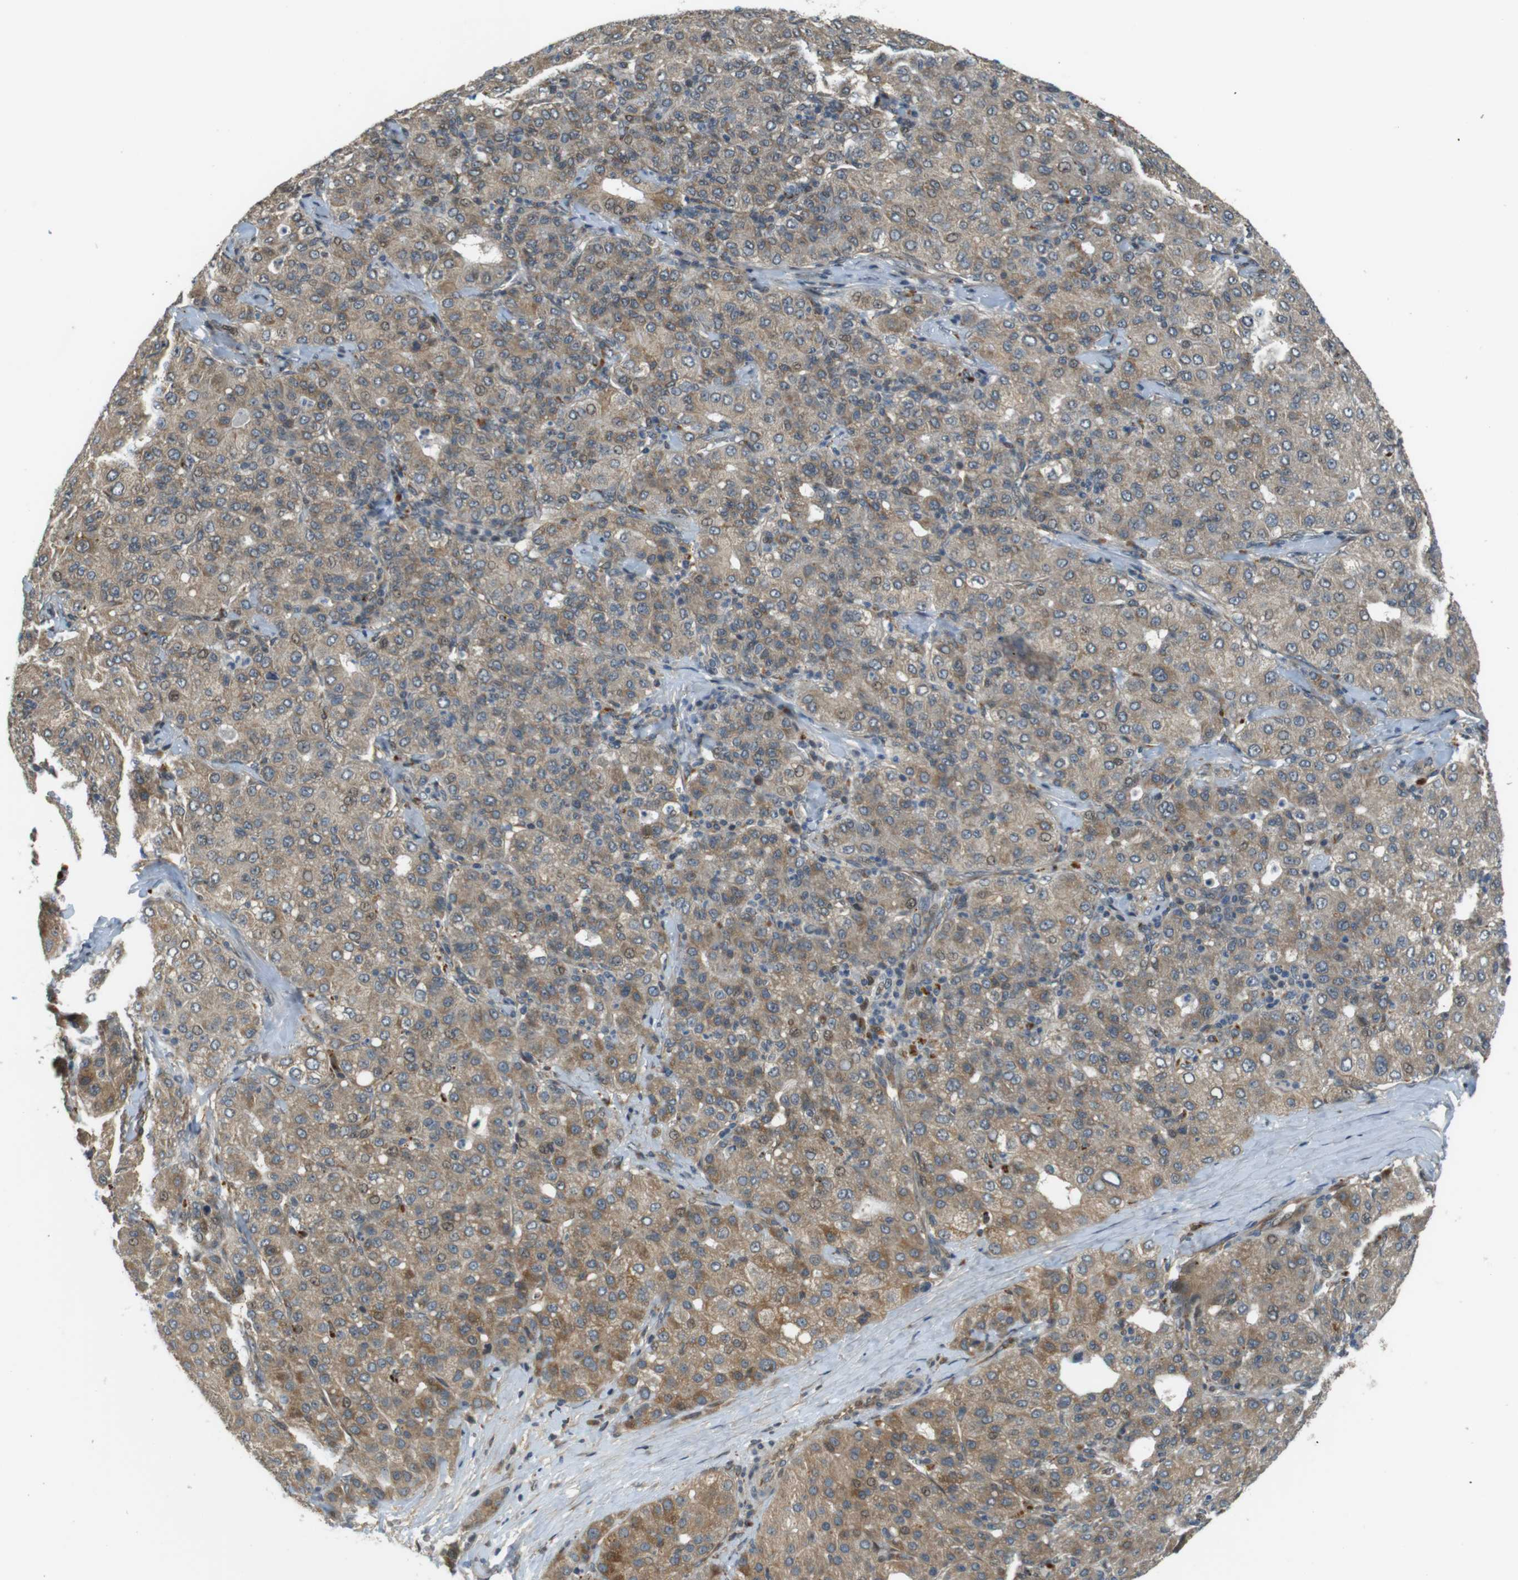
{"staining": {"intensity": "moderate", "quantity": "25%-75%", "location": "cytoplasmic/membranous"}, "tissue": "liver cancer", "cell_type": "Tumor cells", "image_type": "cancer", "snomed": [{"axis": "morphology", "description": "Carcinoma, Hepatocellular, NOS"}, {"axis": "topography", "description": "Liver"}], "caption": "Immunohistochemical staining of hepatocellular carcinoma (liver) demonstrates medium levels of moderate cytoplasmic/membranous expression in approximately 25%-75% of tumor cells. The staining was performed using DAB (3,3'-diaminobenzidine), with brown indicating positive protein expression. Nuclei are stained blue with hematoxylin.", "gene": "TSPAN9", "patient": {"sex": "male", "age": 65}}